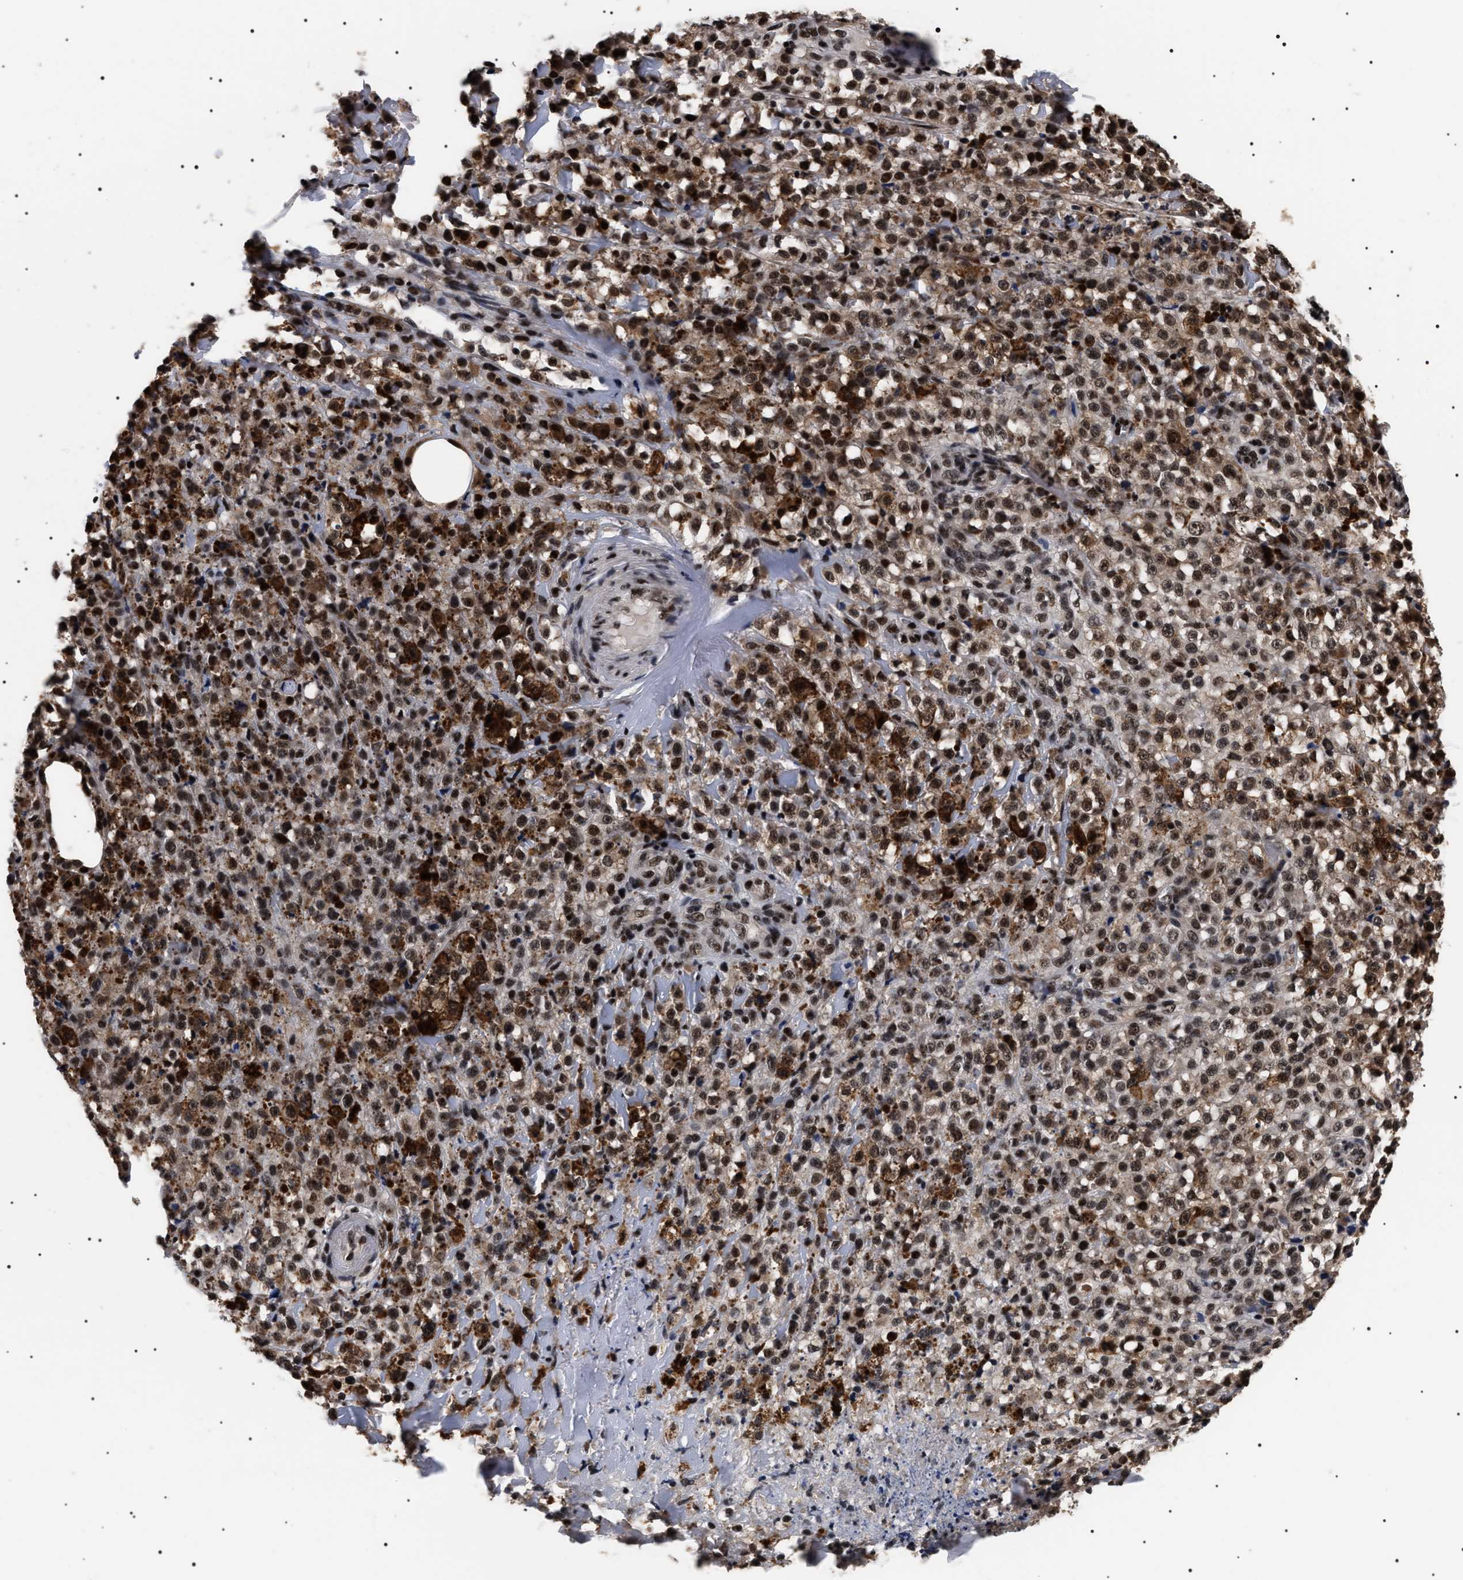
{"staining": {"intensity": "moderate", "quantity": ">75%", "location": "nuclear"}, "tissue": "melanoma", "cell_type": "Tumor cells", "image_type": "cancer", "snomed": [{"axis": "morphology", "description": "Malignant melanoma, NOS"}, {"axis": "topography", "description": "Skin"}], "caption": "This photomicrograph shows melanoma stained with immunohistochemistry (IHC) to label a protein in brown. The nuclear of tumor cells show moderate positivity for the protein. Nuclei are counter-stained blue.", "gene": "CAAP1", "patient": {"sex": "female", "age": 82}}